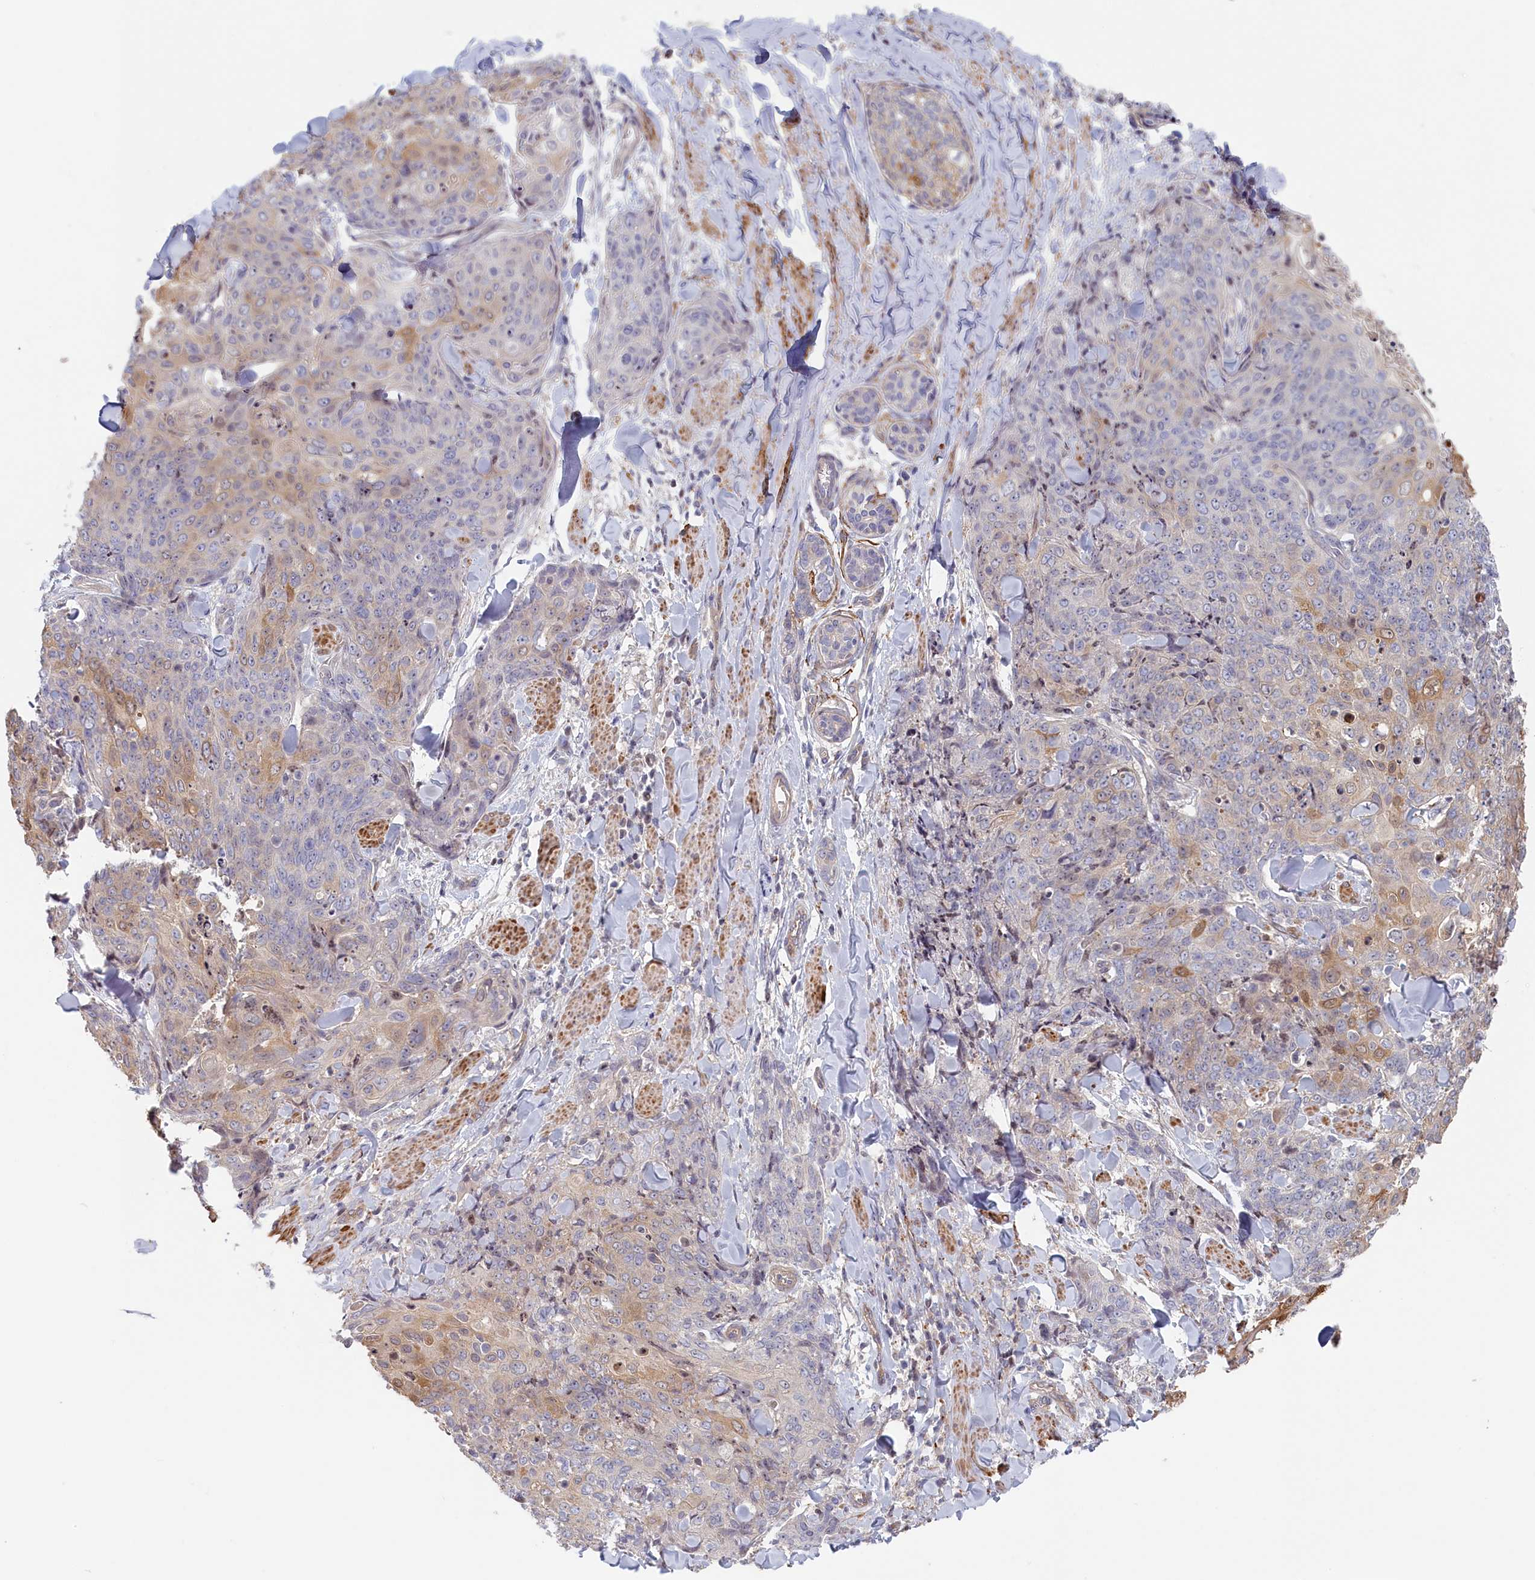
{"staining": {"intensity": "moderate", "quantity": "<25%", "location": "cytoplasmic/membranous"}, "tissue": "skin cancer", "cell_type": "Tumor cells", "image_type": "cancer", "snomed": [{"axis": "morphology", "description": "Squamous cell carcinoma, NOS"}, {"axis": "topography", "description": "Skin"}, {"axis": "topography", "description": "Vulva"}], "caption": "Moderate cytoplasmic/membranous expression for a protein is present in approximately <25% of tumor cells of skin squamous cell carcinoma using immunohistochemistry (IHC).", "gene": "INTS4", "patient": {"sex": "female", "age": 85}}